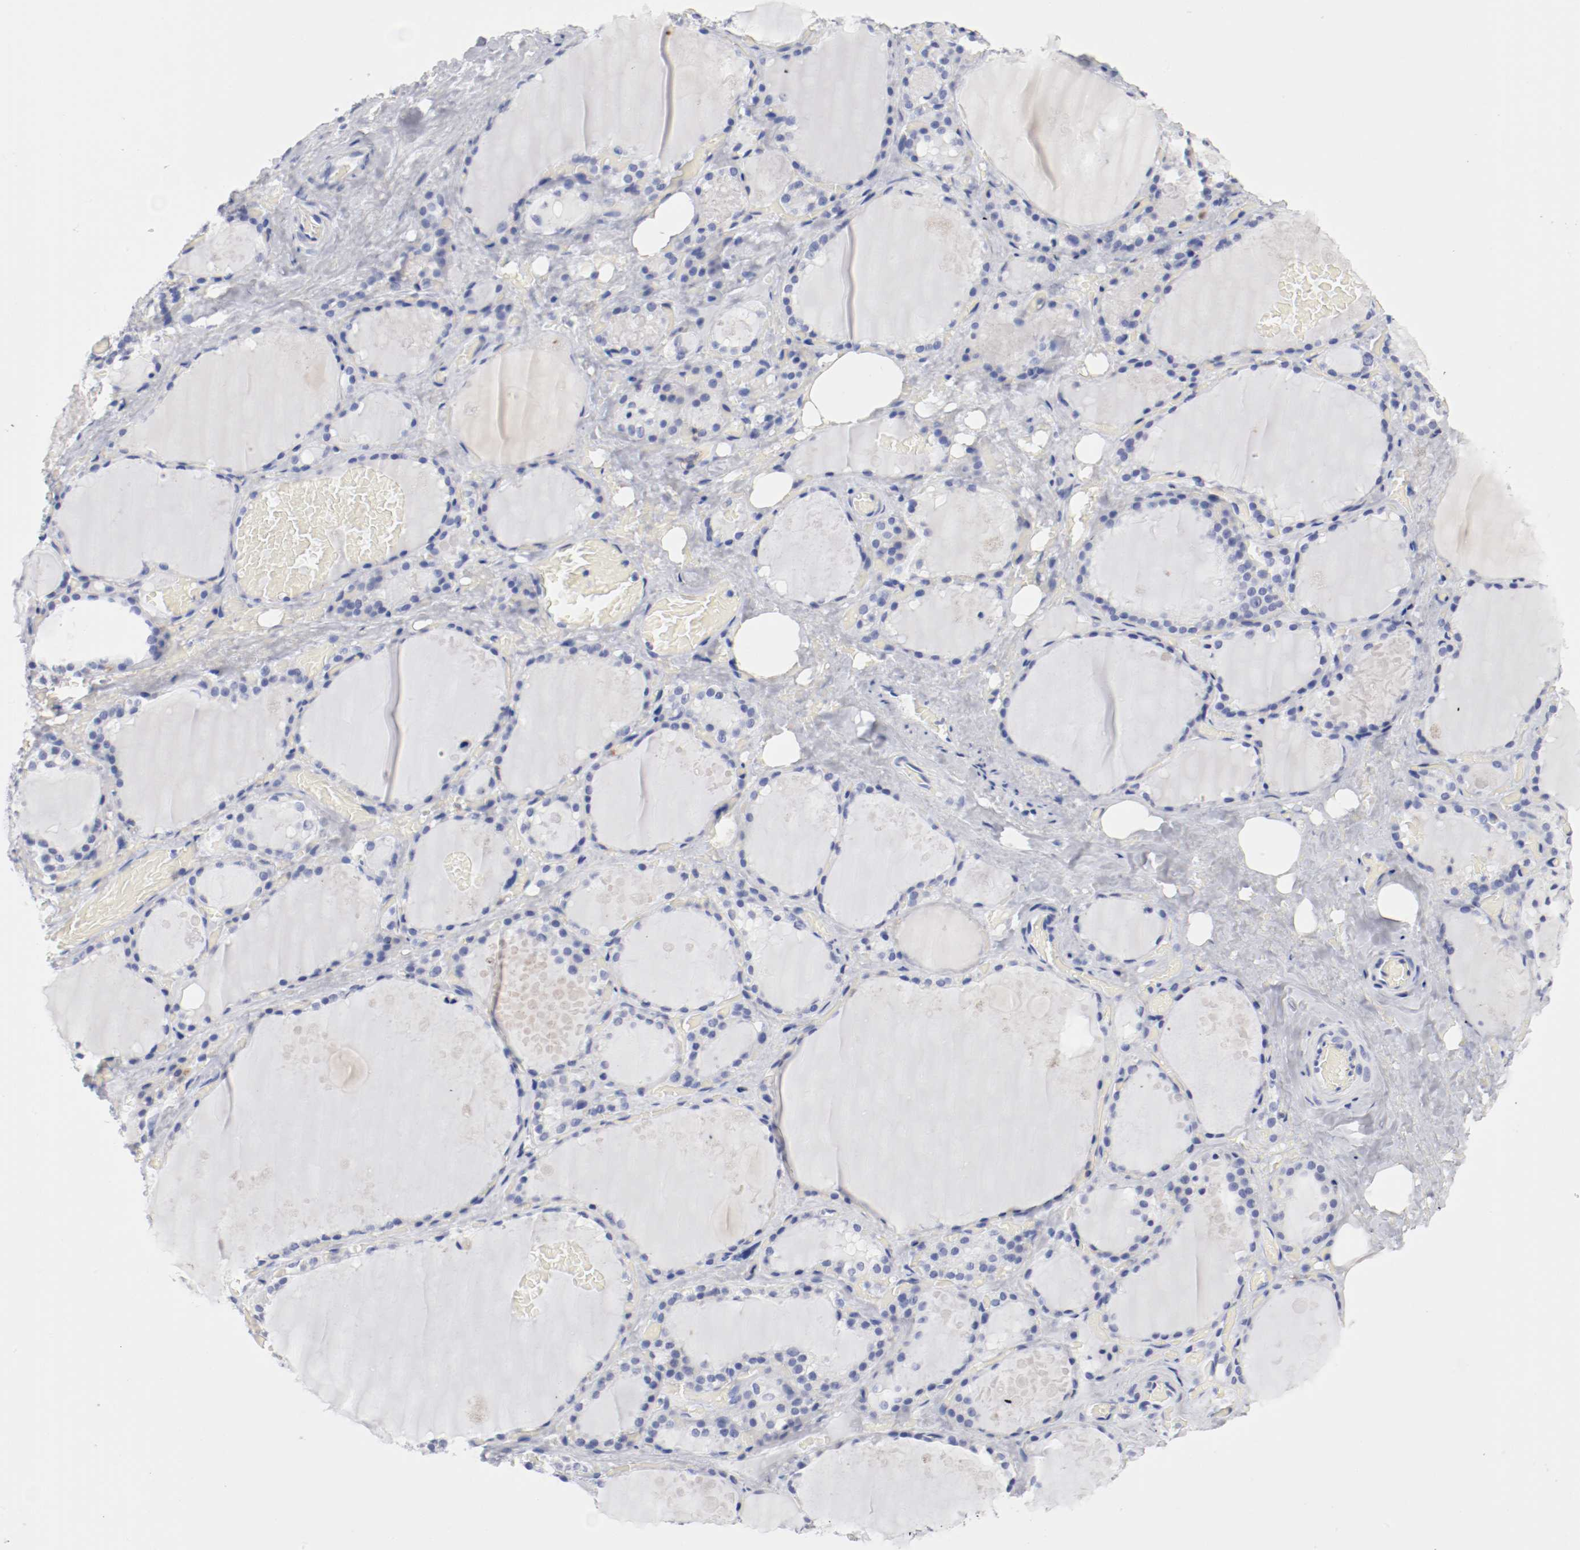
{"staining": {"intensity": "negative", "quantity": "none", "location": "none"}, "tissue": "thyroid gland", "cell_type": "Glandular cells", "image_type": "normal", "snomed": [{"axis": "morphology", "description": "Normal tissue, NOS"}, {"axis": "topography", "description": "Thyroid gland"}], "caption": "DAB immunohistochemical staining of normal thyroid gland displays no significant staining in glandular cells.", "gene": "ITGAX", "patient": {"sex": "male", "age": 61}}